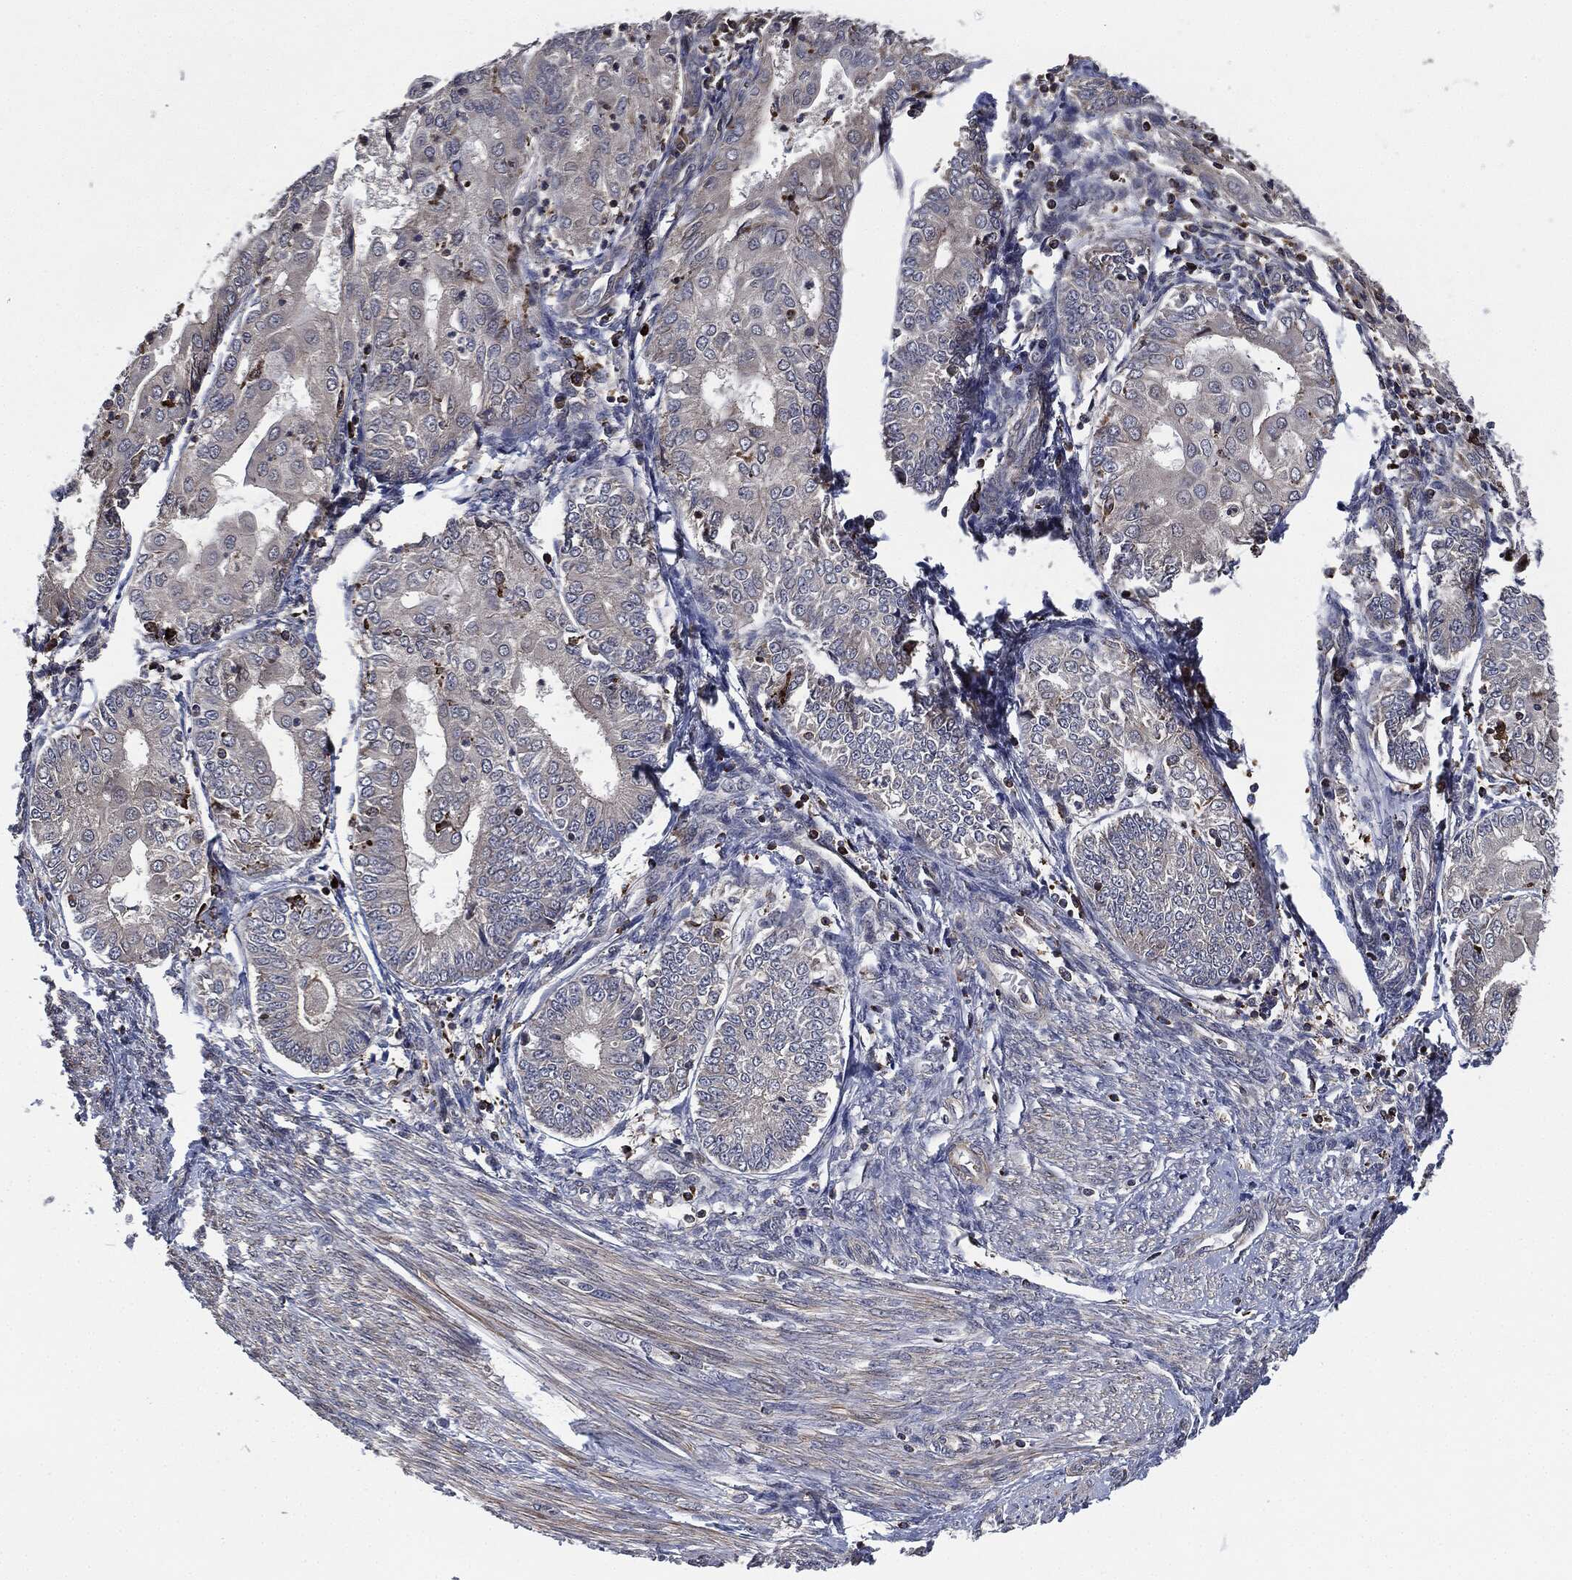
{"staining": {"intensity": "negative", "quantity": "none", "location": "none"}, "tissue": "endometrial cancer", "cell_type": "Tumor cells", "image_type": "cancer", "snomed": [{"axis": "morphology", "description": "Adenocarcinoma, NOS"}, {"axis": "topography", "description": "Endometrium"}], "caption": "Endometrial cancer was stained to show a protein in brown. There is no significant staining in tumor cells.", "gene": "UBR1", "patient": {"sex": "female", "age": 68}}